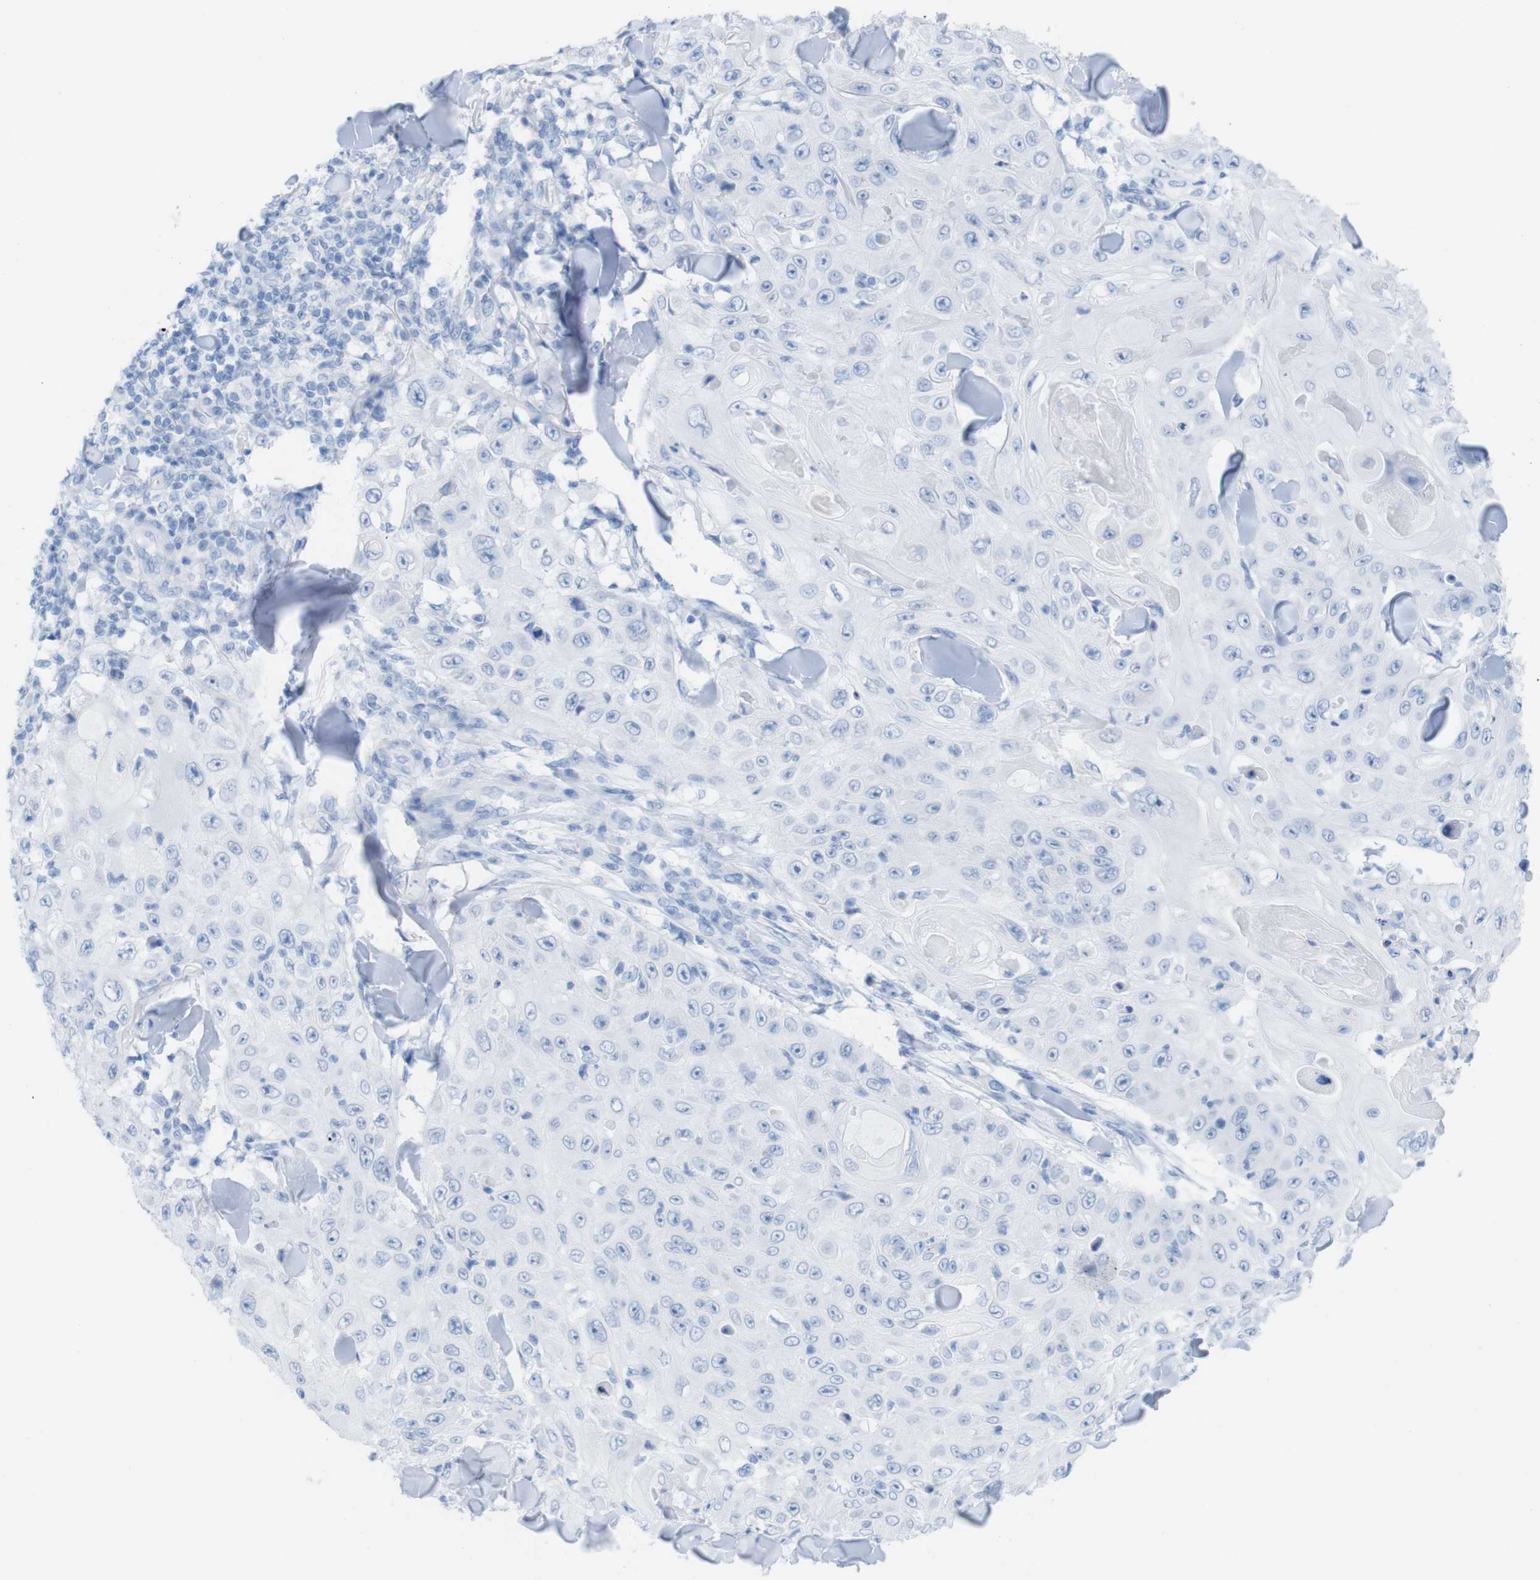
{"staining": {"intensity": "negative", "quantity": "none", "location": "none"}, "tissue": "skin cancer", "cell_type": "Tumor cells", "image_type": "cancer", "snomed": [{"axis": "morphology", "description": "Squamous cell carcinoma, NOS"}, {"axis": "topography", "description": "Skin"}], "caption": "A high-resolution histopathology image shows IHC staining of skin cancer (squamous cell carcinoma), which shows no significant positivity in tumor cells.", "gene": "MYH7", "patient": {"sex": "male", "age": 86}}